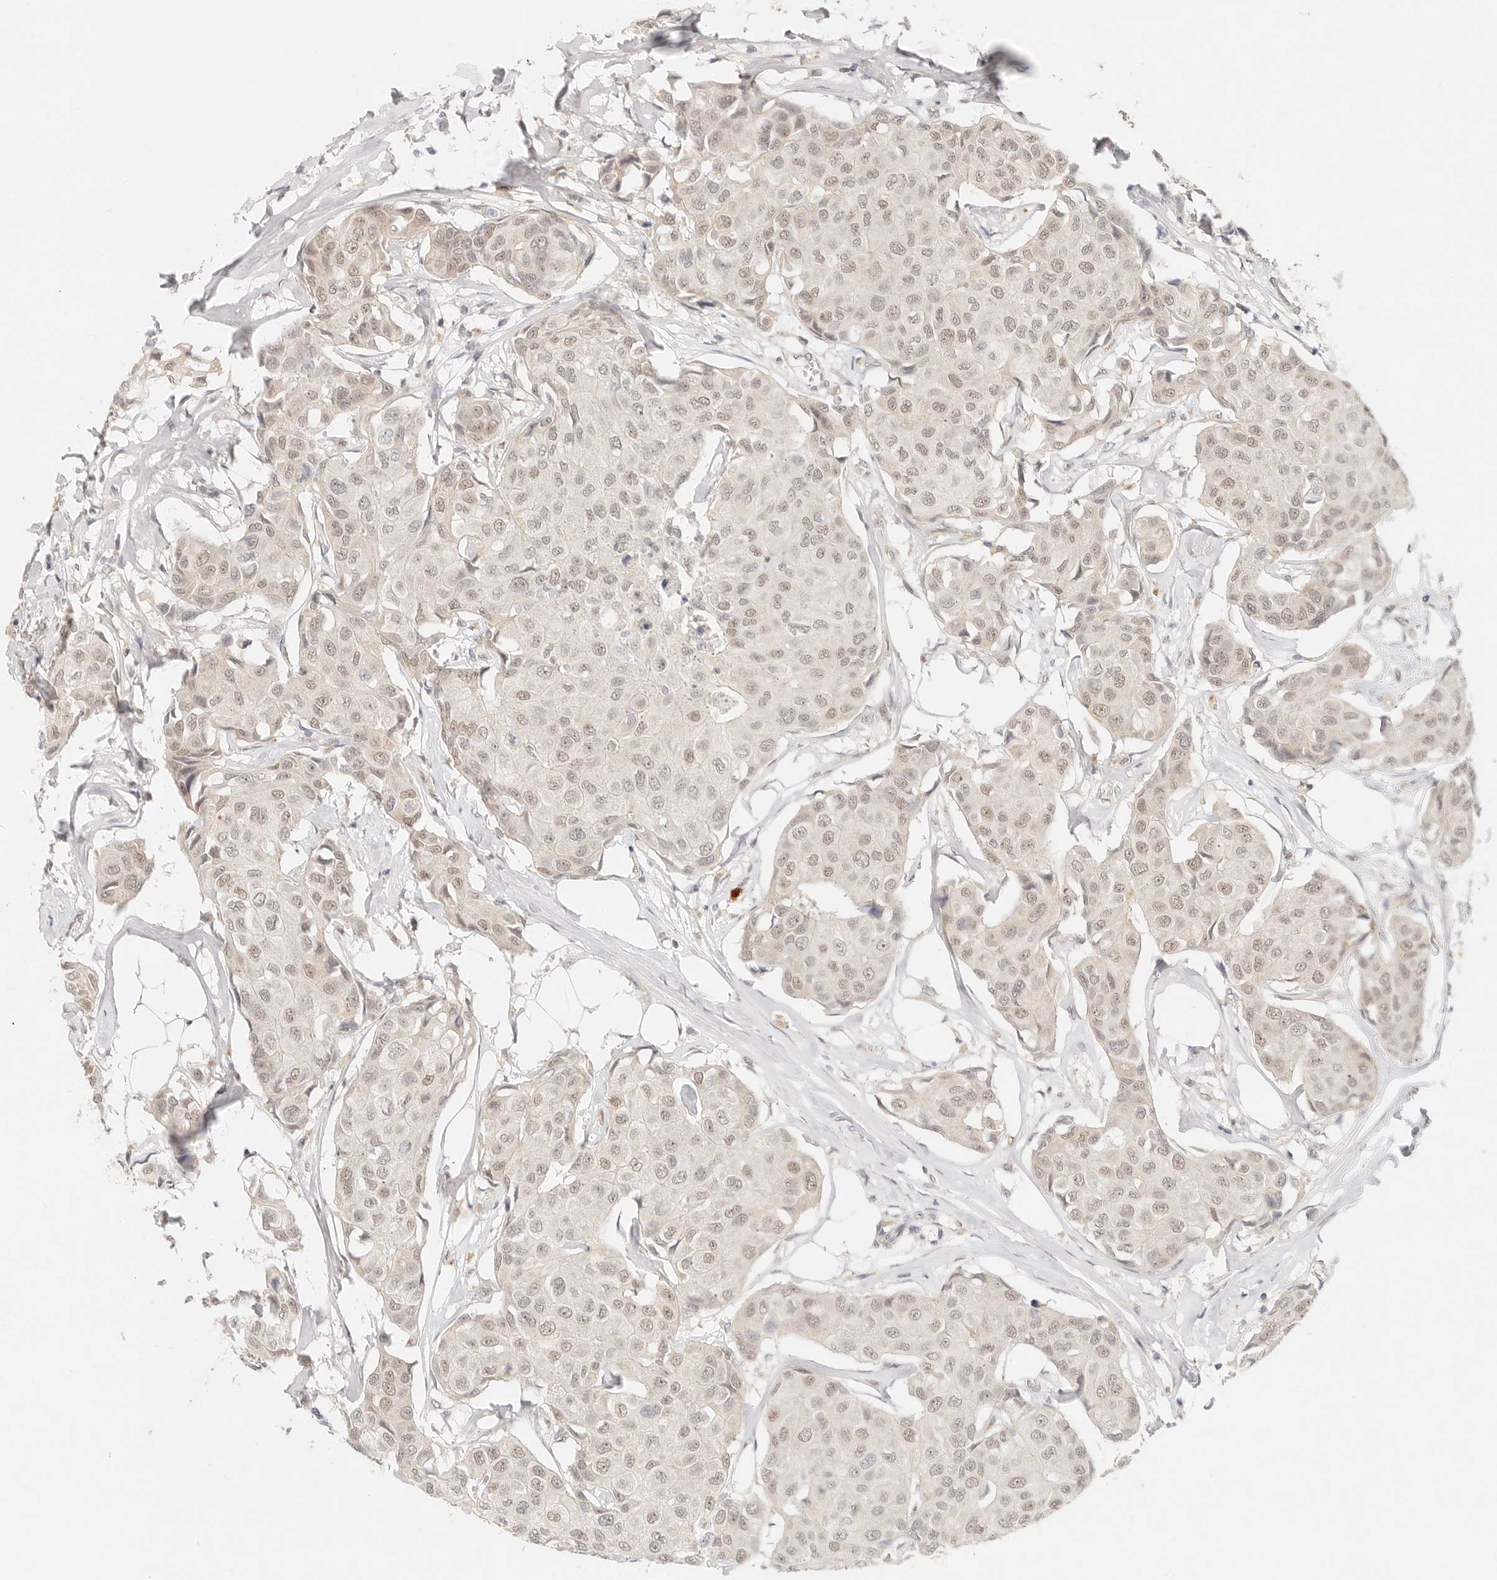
{"staining": {"intensity": "weak", "quantity": "25%-75%", "location": "nuclear"}, "tissue": "breast cancer", "cell_type": "Tumor cells", "image_type": "cancer", "snomed": [{"axis": "morphology", "description": "Duct carcinoma"}, {"axis": "topography", "description": "Breast"}], "caption": "Weak nuclear staining is seen in about 25%-75% of tumor cells in infiltrating ductal carcinoma (breast). The staining is performed using DAB brown chromogen to label protein expression. The nuclei are counter-stained blue using hematoxylin.", "gene": "GPR156", "patient": {"sex": "female", "age": 80}}